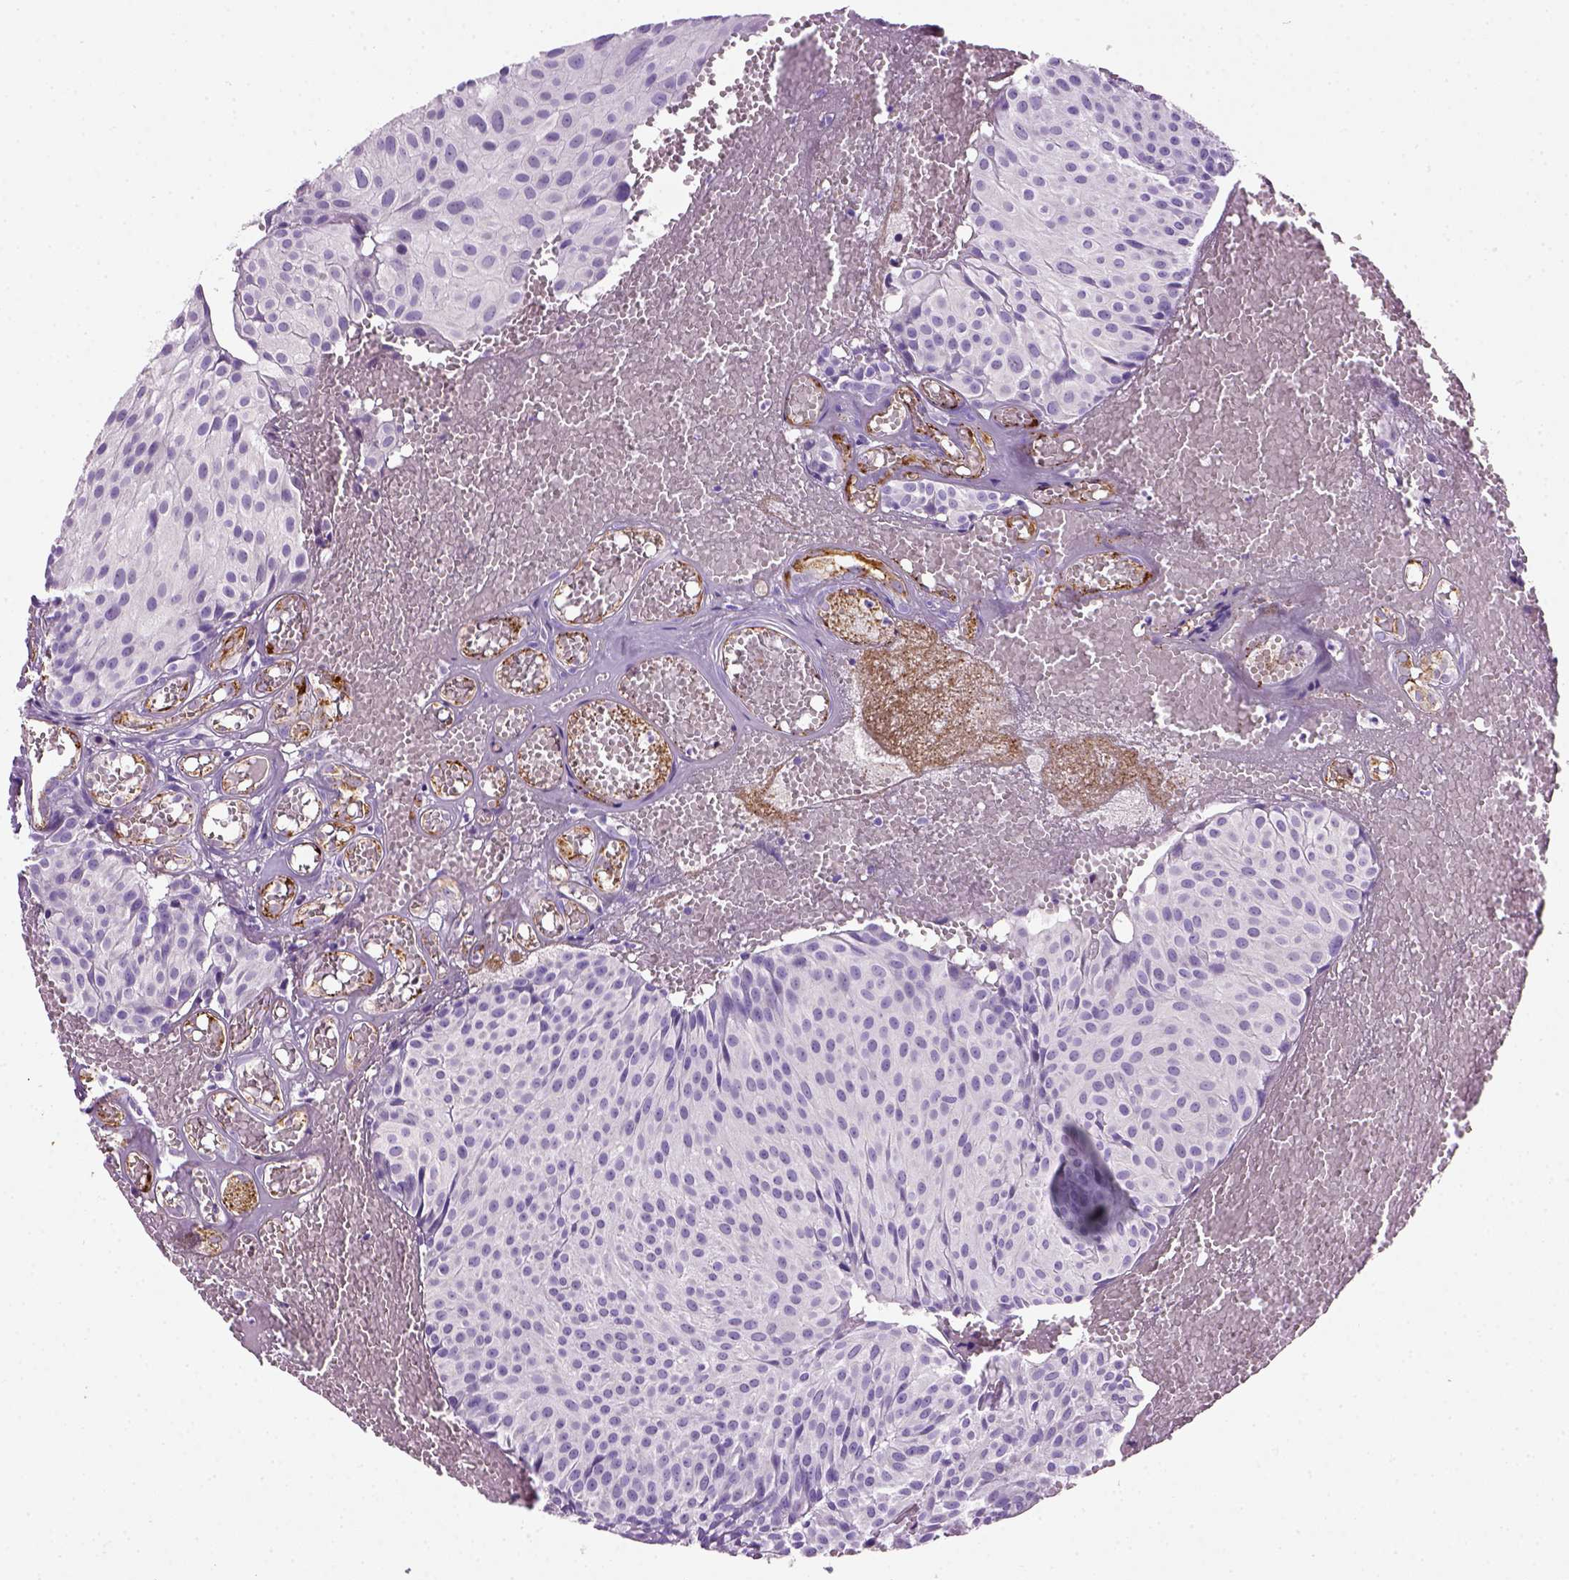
{"staining": {"intensity": "negative", "quantity": "none", "location": "none"}, "tissue": "urothelial cancer", "cell_type": "Tumor cells", "image_type": "cancer", "snomed": [{"axis": "morphology", "description": "Urothelial carcinoma, Low grade"}, {"axis": "topography", "description": "Urinary bladder"}], "caption": "Tumor cells show no significant protein expression in low-grade urothelial carcinoma.", "gene": "VWF", "patient": {"sex": "male", "age": 63}}